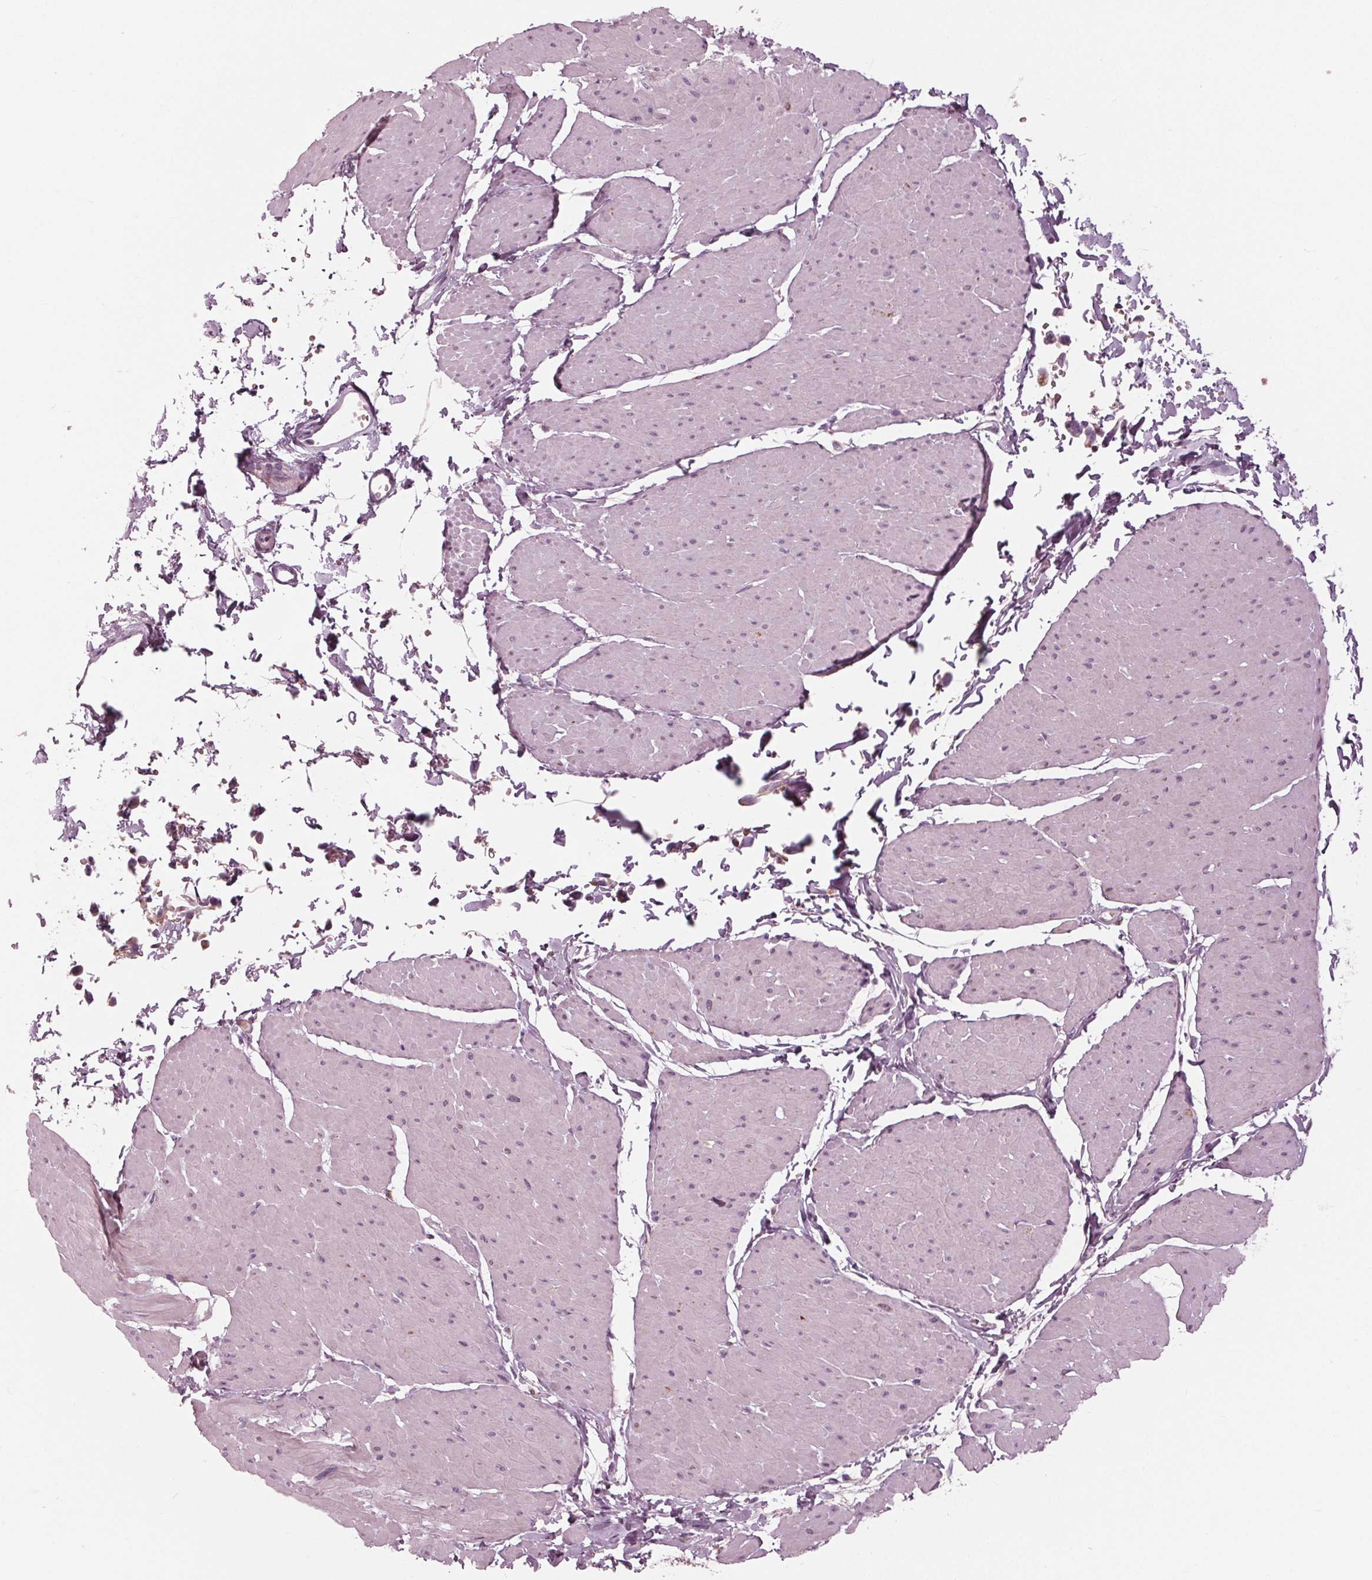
{"staining": {"intensity": "negative", "quantity": "none", "location": "none"}, "tissue": "adipose tissue", "cell_type": "Adipocytes", "image_type": "normal", "snomed": [{"axis": "morphology", "description": "Normal tissue, NOS"}, {"axis": "topography", "description": "Smooth muscle"}, {"axis": "topography", "description": "Peripheral nerve tissue"}], "caption": "High power microscopy histopathology image of an immunohistochemistry (IHC) micrograph of benign adipose tissue, revealing no significant positivity in adipocytes.", "gene": "CLN6", "patient": {"sex": "male", "age": 58}}